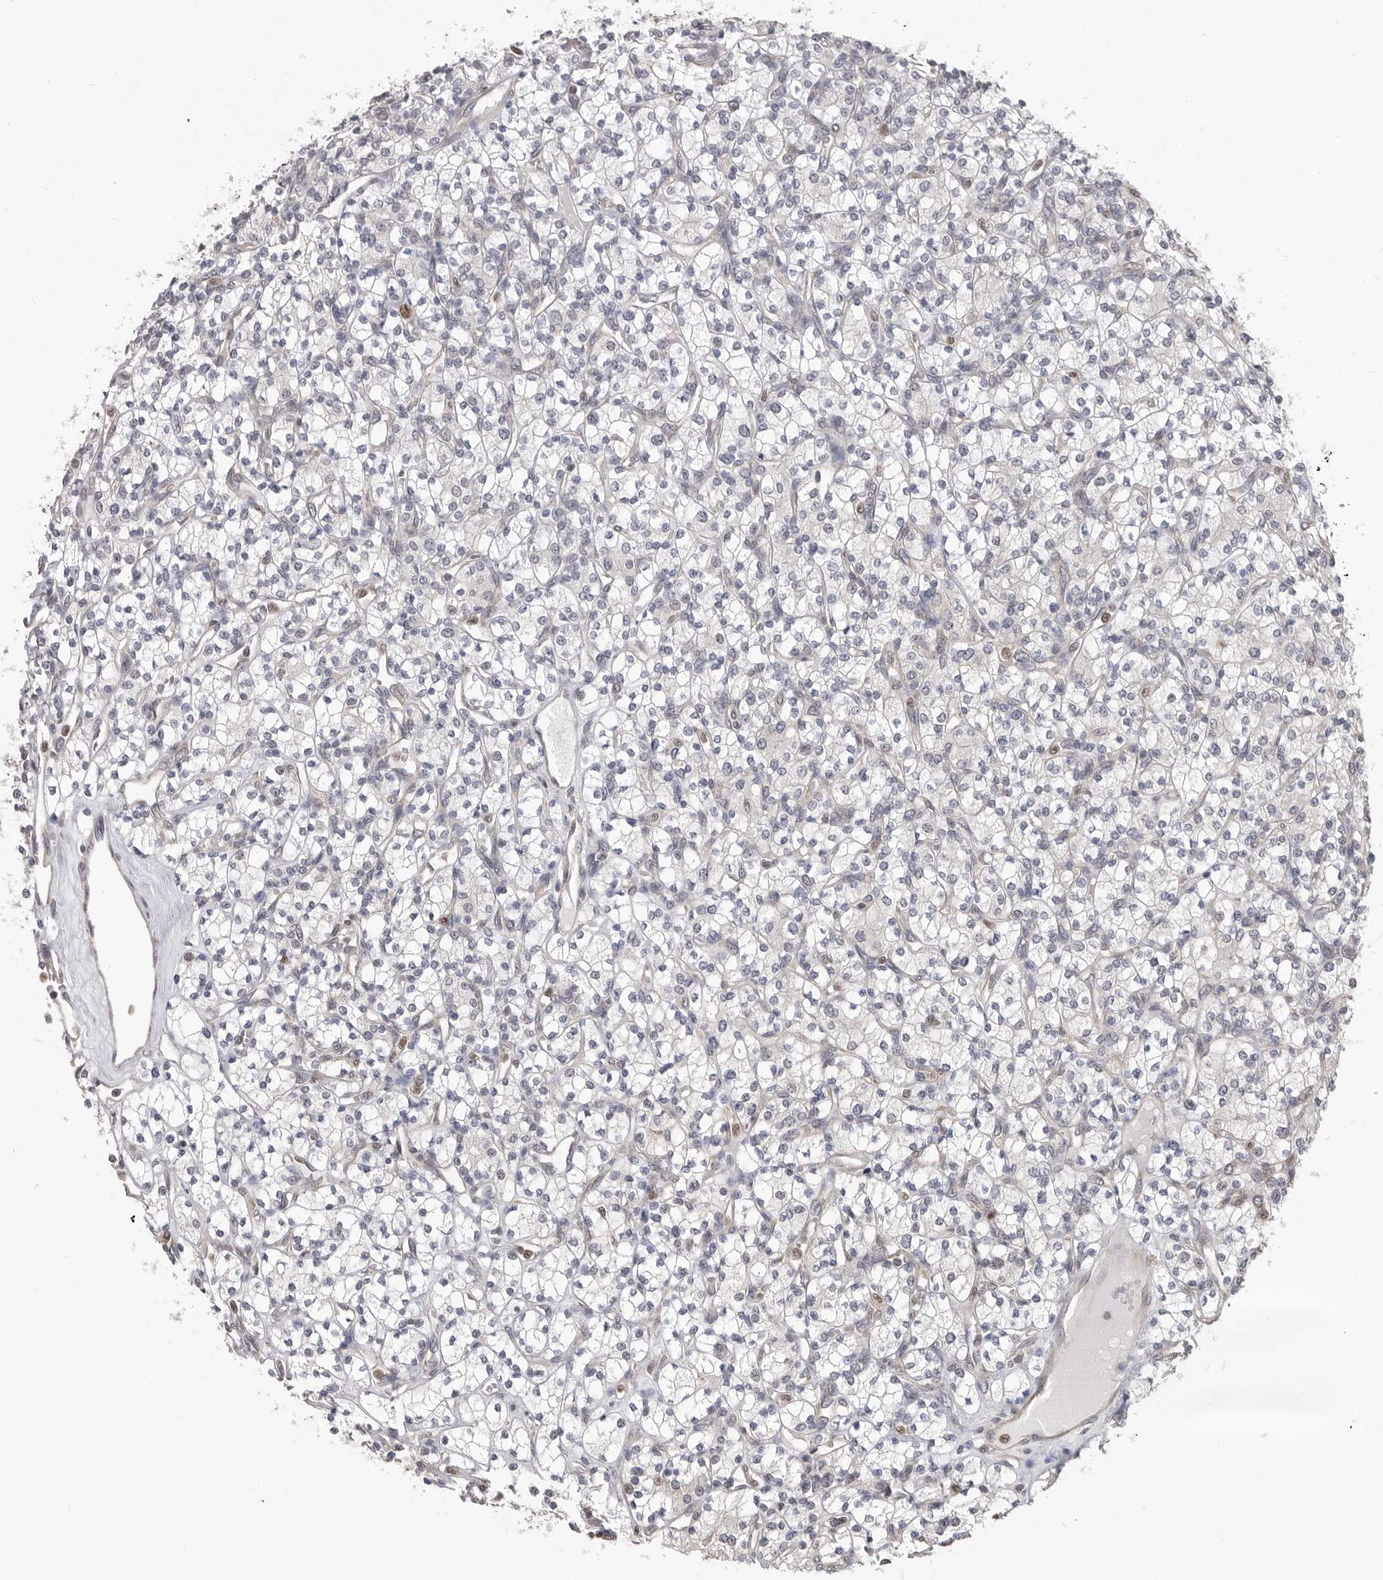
{"staining": {"intensity": "negative", "quantity": "none", "location": "none"}, "tissue": "renal cancer", "cell_type": "Tumor cells", "image_type": "cancer", "snomed": [{"axis": "morphology", "description": "Adenocarcinoma, NOS"}, {"axis": "topography", "description": "Kidney"}], "caption": "IHC image of renal cancer (adenocarcinoma) stained for a protein (brown), which shows no positivity in tumor cells. Nuclei are stained in blue.", "gene": "SMARCC1", "patient": {"sex": "male", "age": 77}}